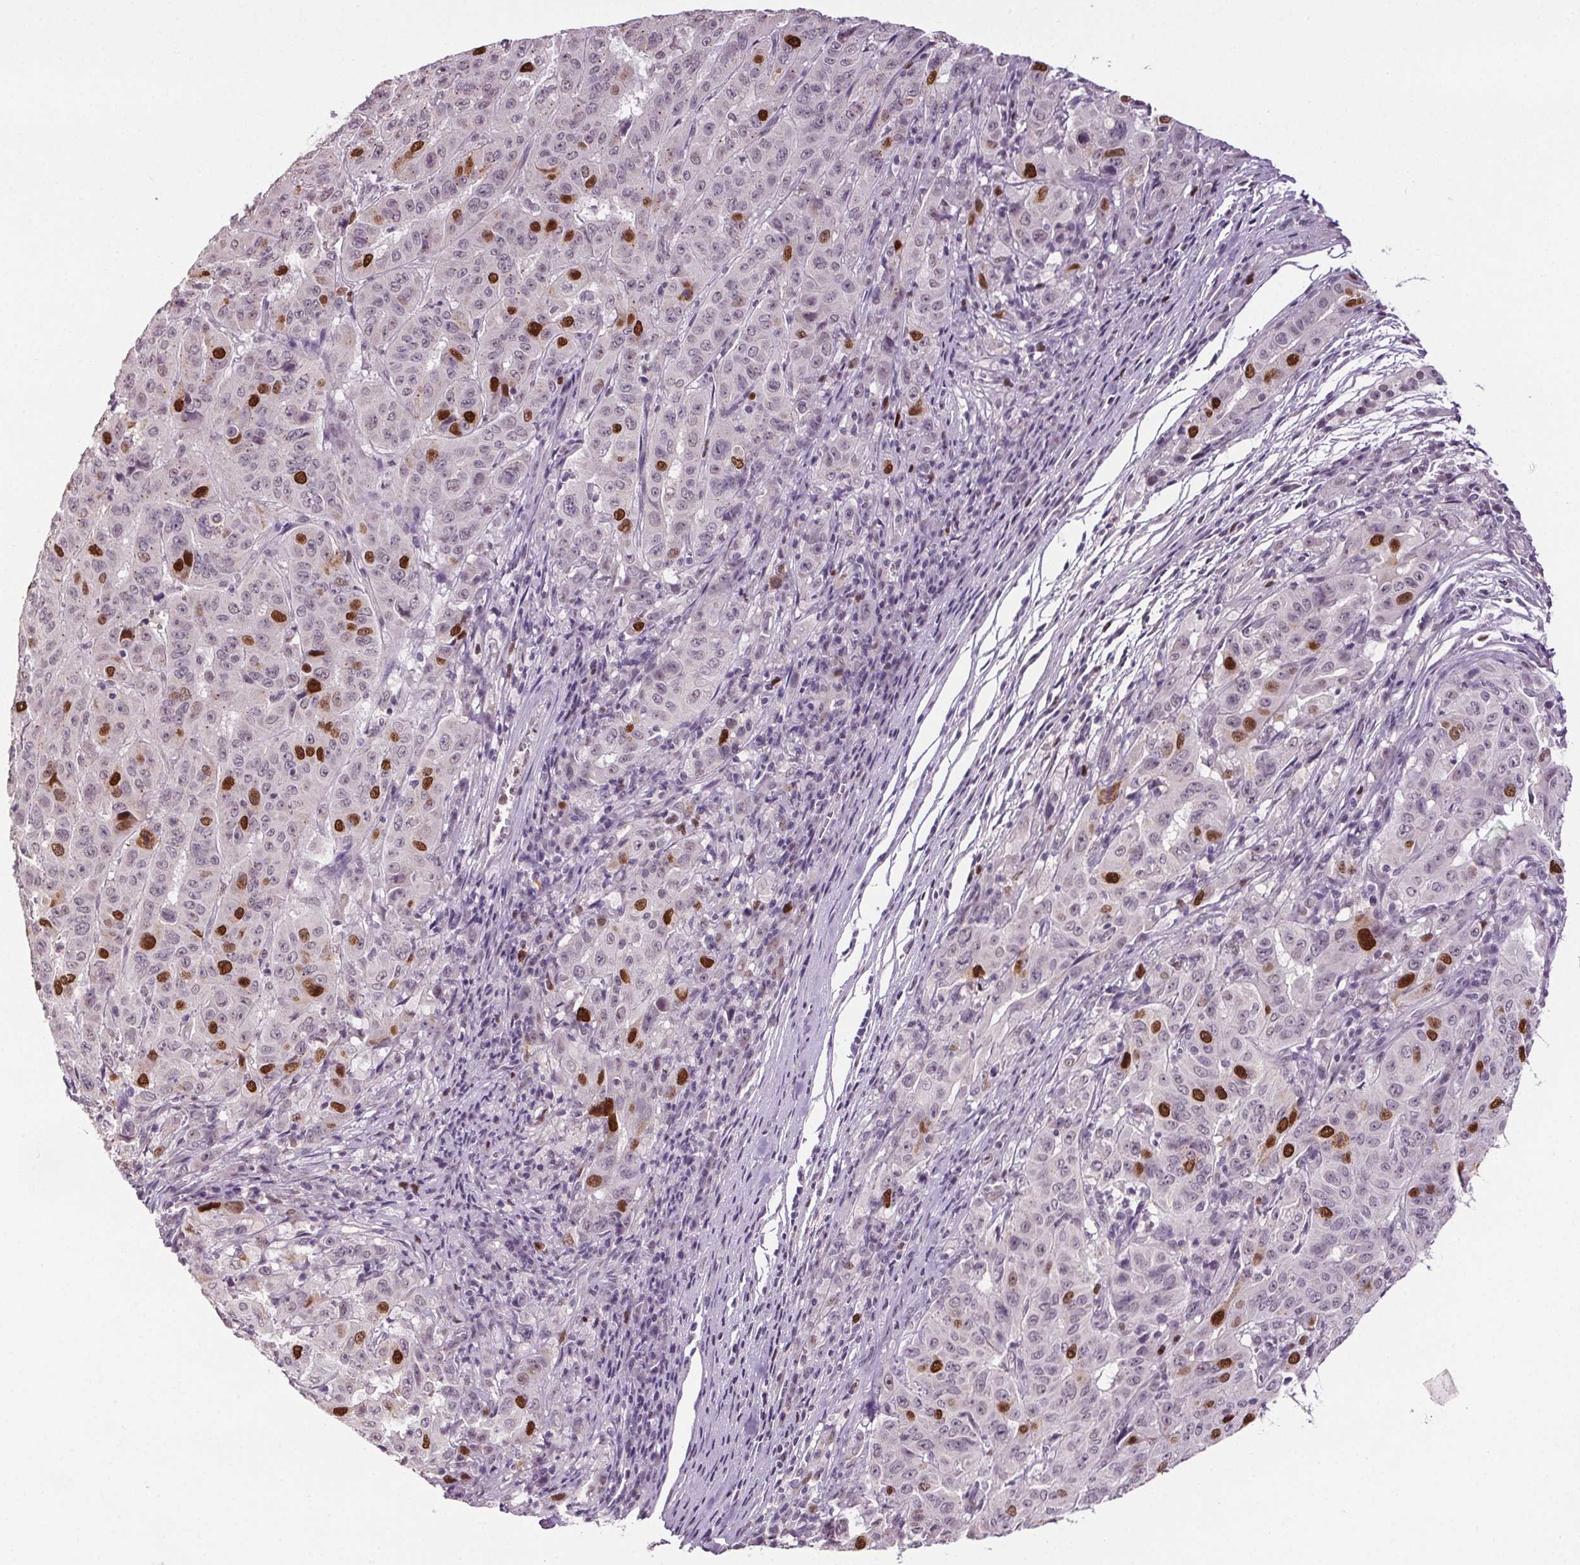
{"staining": {"intensity": "strong", "quantity": "<25%", "location": "nuclear"}, "tissue": "pancreatic cancer", "cell_type": "Tumor cells", "image_type": "cancer", "snomed": [{"axis": "morphology", "description": "Adenocarcinoma, NOS"}, {"axis": "topography", "description": "Pancreas"}], "caption": "The image displays staining of pancreatic adenocarcinoma, revealing strong nuclear protein staining (brown color) within tumor cells. The protein of interest is stained brown, and the nuclei are stained in blue (DAB IHC with brightfield microscopy, high magnification).", "gene": "CENPF", "patient": {"sex": "male", "age": 63}}